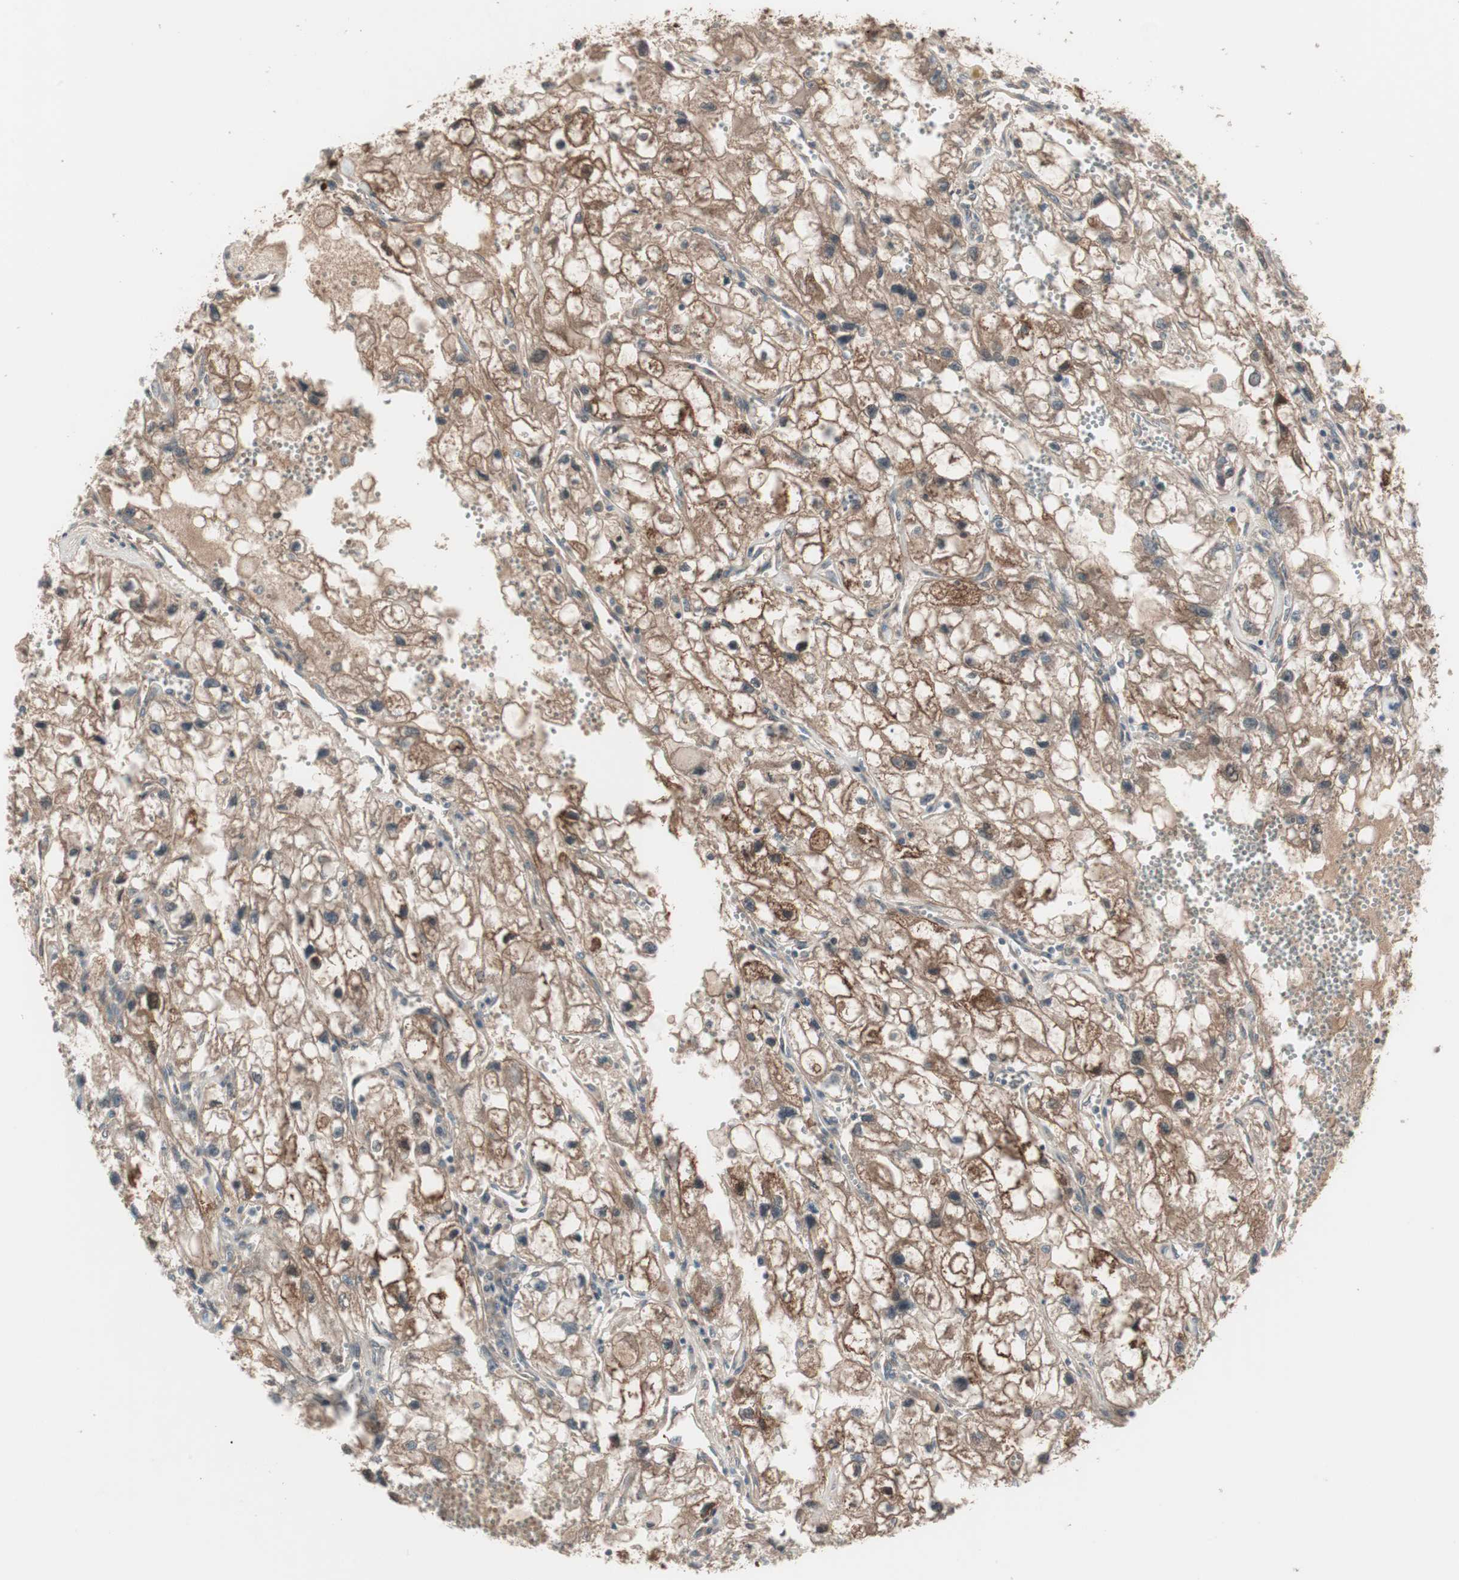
{"staining": {"intensity": "moderate", "quantity": ">75%", "location": "cytoplasmic/membranous"}, "tissue": "renal cancer", "cell_type": "Tumor cells", "image_type": "cancer", "snomed": [{"axis": "morphology", "description": "Adenocarcinoma, NOS"}, {"axis": "topography", "description": "Kidney"}], "caption": "Adenocarcinoma (renal) tissue shows moderate cytoplasmic/membranous positivity in about >75% of tumor cells, visualized by immunohistochemistry.", "gene": "PRKG2", "patient": {"sex": "female", "age": 70}}